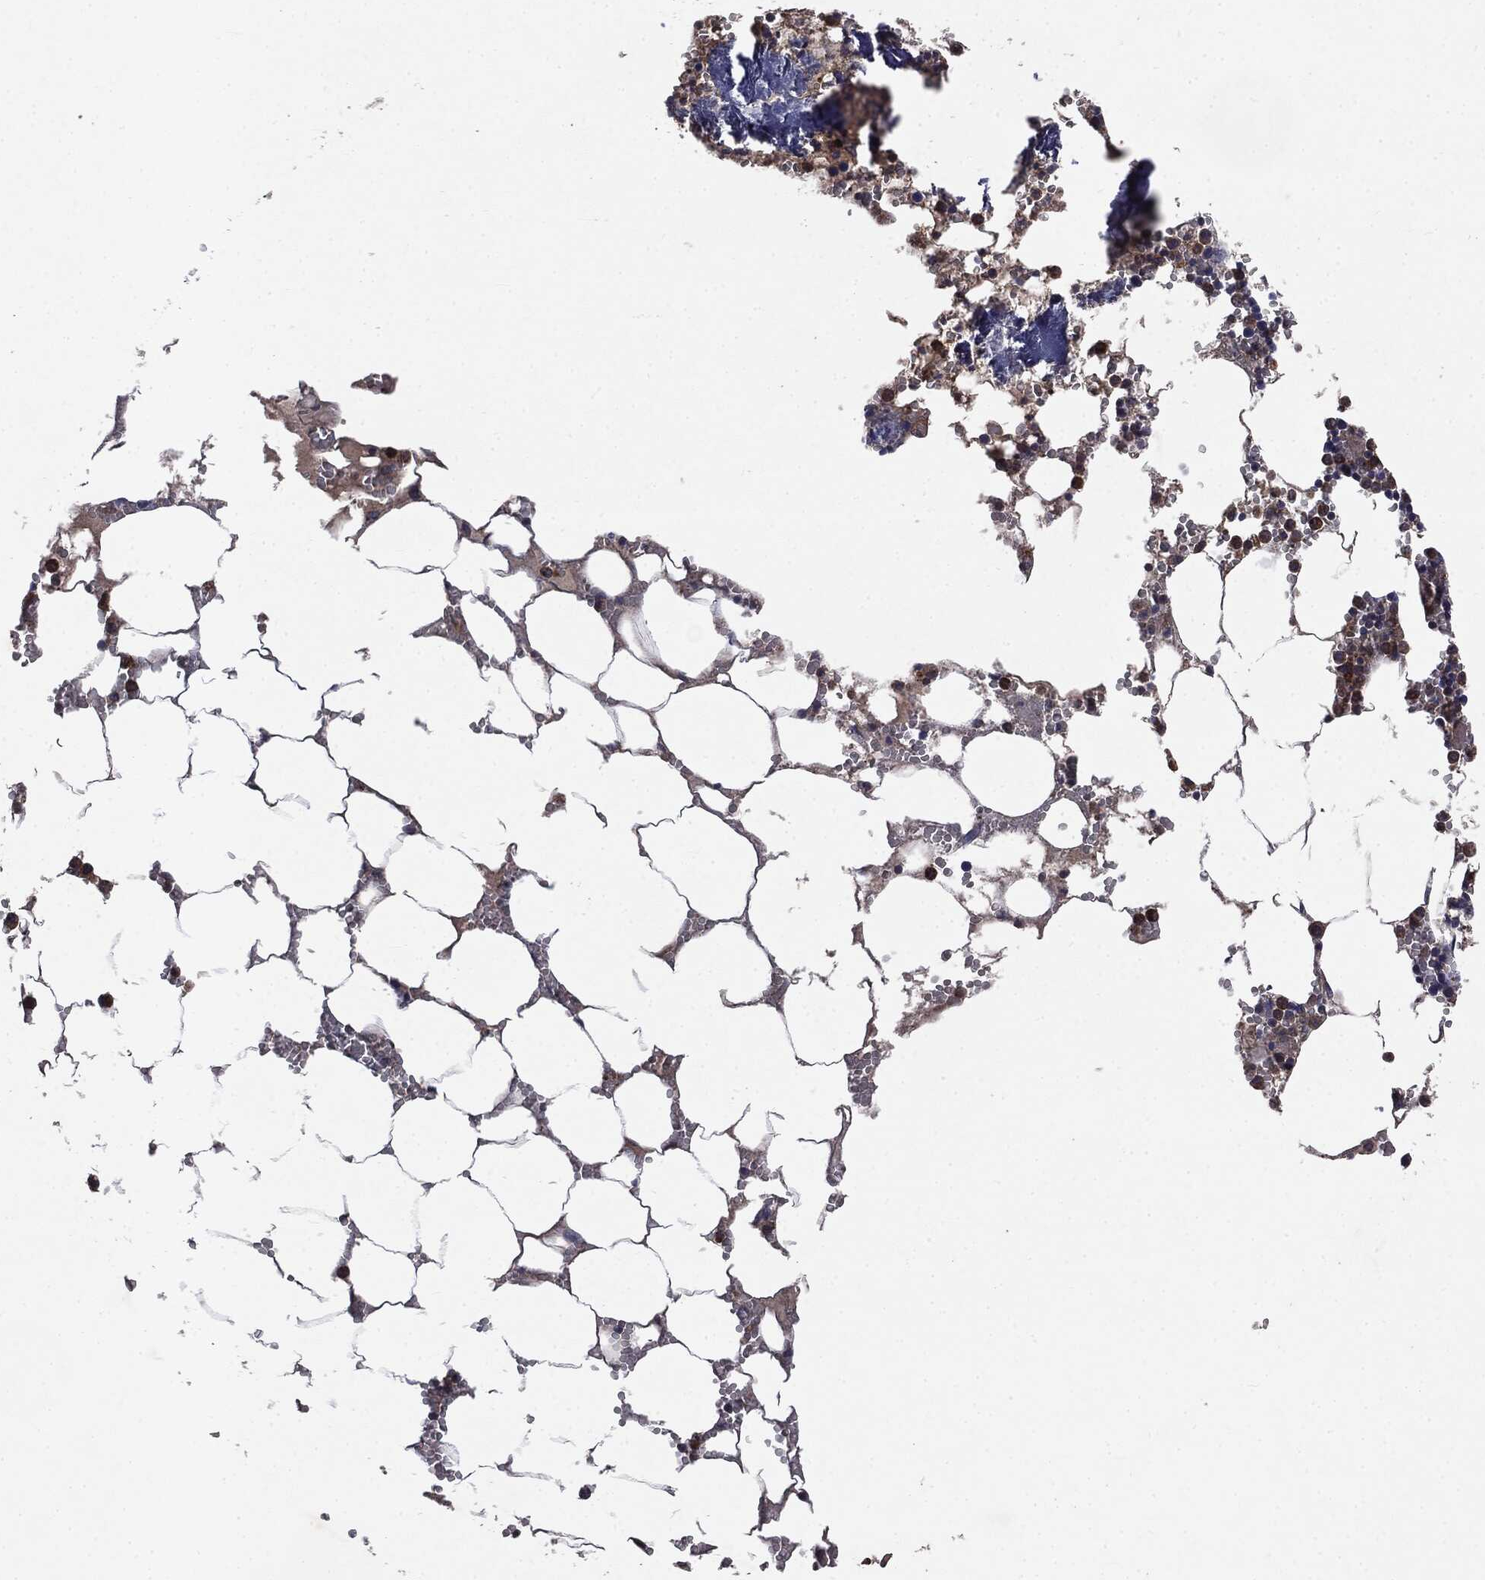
{"staining": {"intensity": "strong", "quantity": ">75%", "location": "cytoplasmic/membranous"}, "tissue": "bone marrow", "cell_type": "Hematopoietic cells", "image_type": "normal", "snomed": [{"axis": "morphology", "description": "Normal tissue, NOS"}, {"axis": "topography", "description": "Bone marrow"}], "caption": "The immunohistochemical stain labels strong cytoplasmic/membranous positivity in hematopoietic cells of normal bone marrow. The protein of interest is stained brown, and the nuclei are stained in blue (DAB IHC with brightfield microscopy, high magnification).", "gene": "MAPK6", "patient": {"sex": "female", "age": 64}}